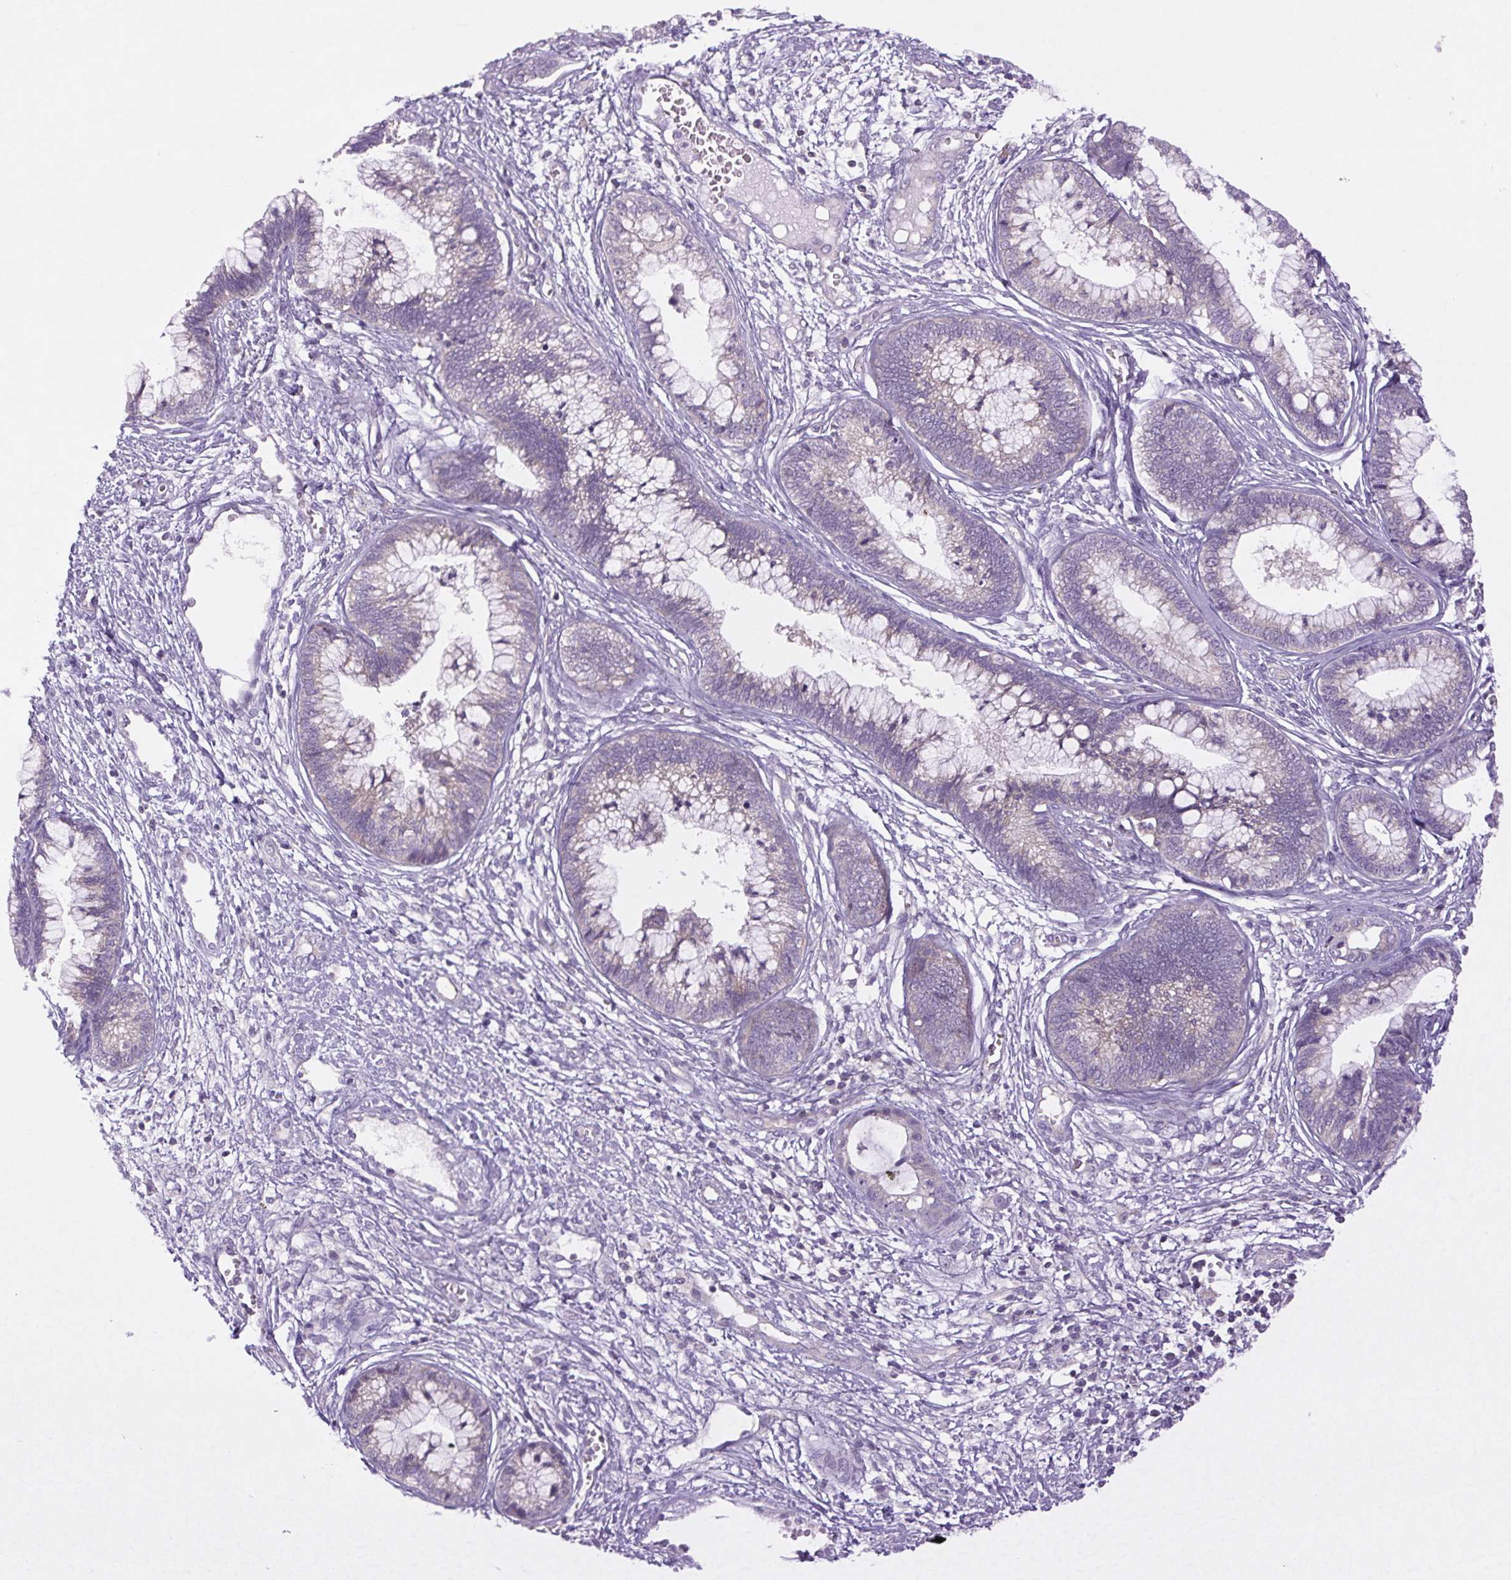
{"staining": {"intensity": "negative", "quantity": "none", "location": "none"}, "tissue": "cervical cancer", "cell_type": "Tumor cells", "image_type": "cancer", "snomed": [{"axis": "morphology", "description": "Adenocarcinoma, NOS"}, {"axis": "topography", "description": "Cervix"}], "caption": "The immunohistochemistry image has no significant positivity in tumor cells of adenocarcinoma (cervical) tissue.", "gene": "MINK1", "patient": {"sex": "female", "age": 44}}